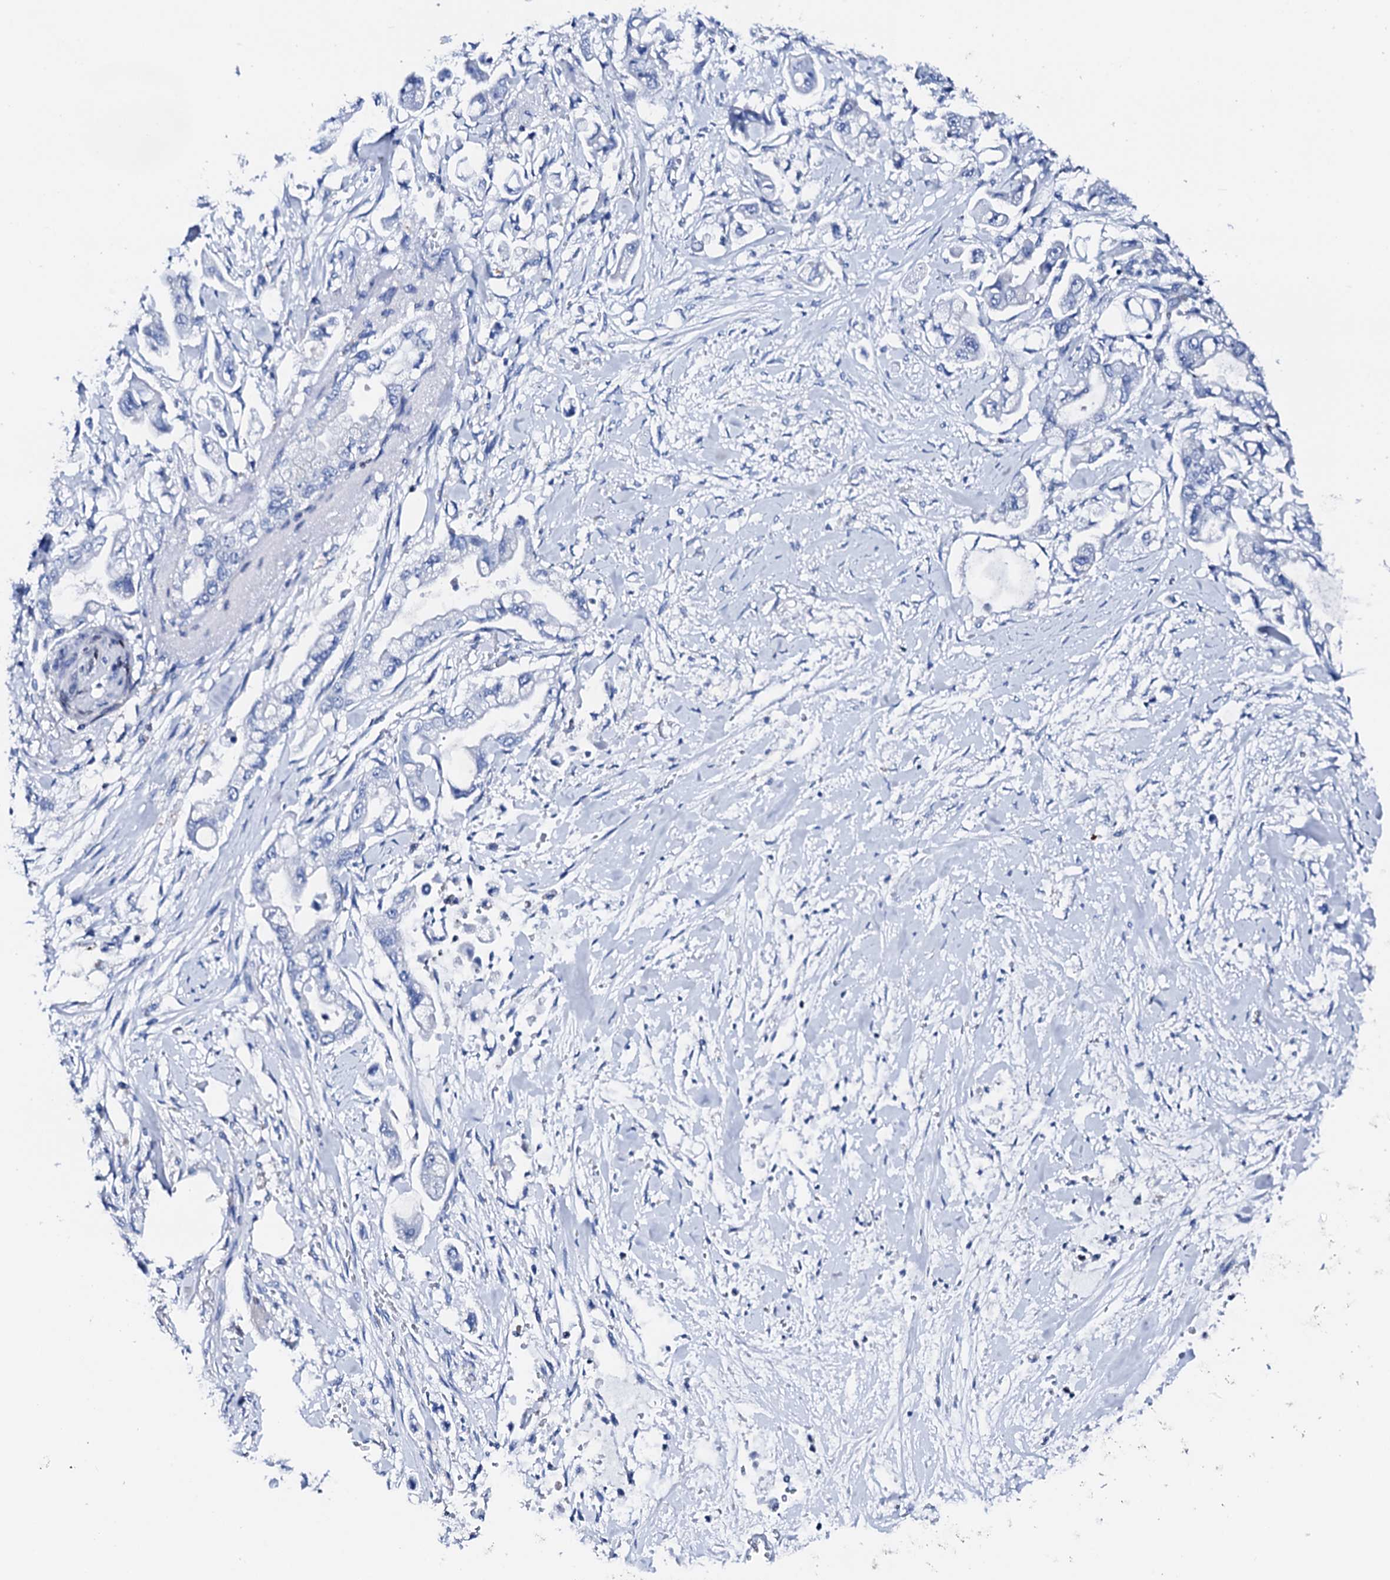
{"staining": {"intensity": "negative", "quantity": "none", "location": "none"}, "tissue": "stomach cancer", "cell_type": "Tumor cells", "image_type": "cancer", "snomed": [{"axis": "morphology", "description": "Adenocarcinoma, NOS"}, {"axis": "topography", "description": "Stomach"}], "caption": "A high-resolution micrograph shows IHC staining of stomach cancer, which demonstrates no significant staining in tumor cells.", "gene": "NRIP2", "patient": {"sex": "male", "age": 62}}